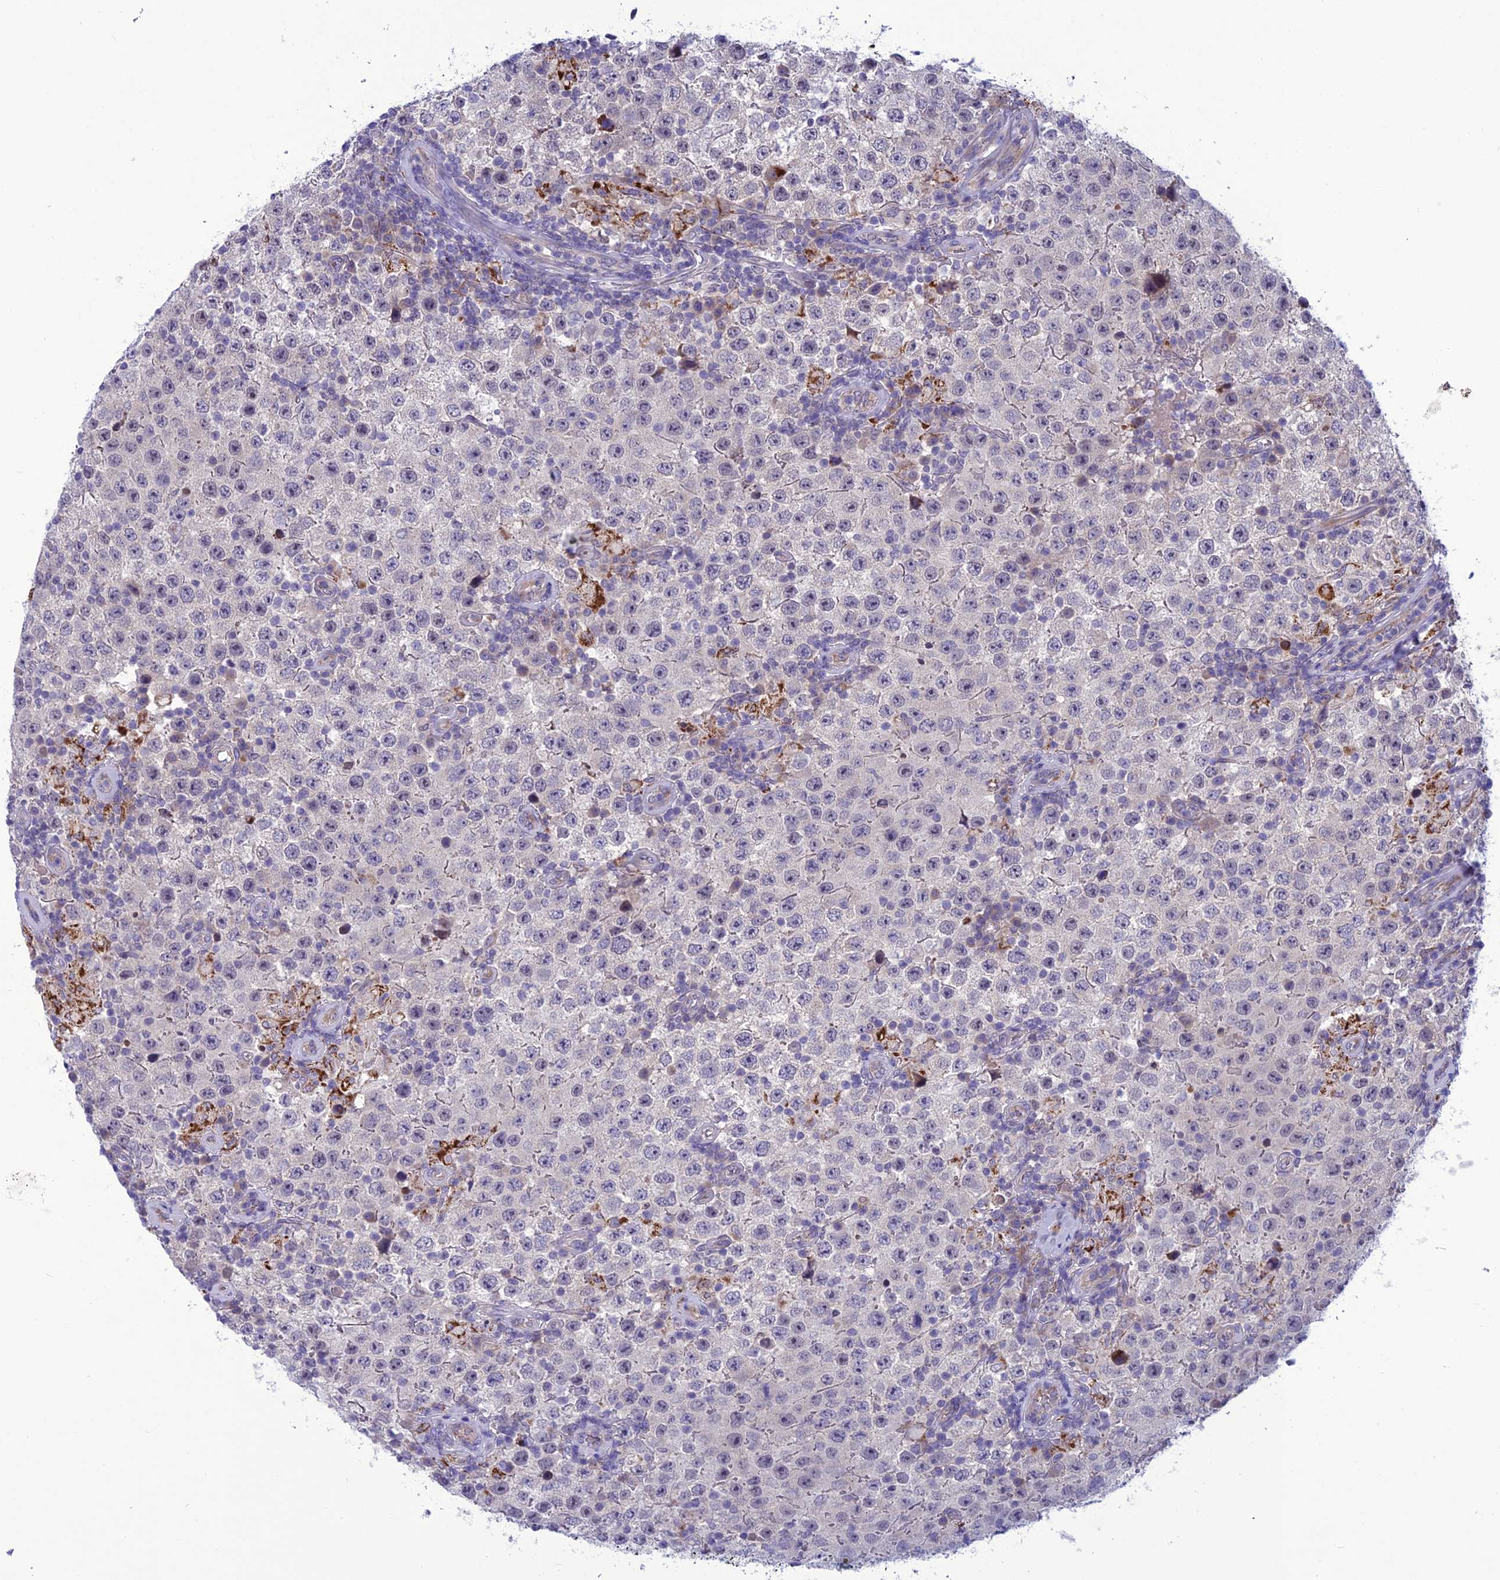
{"staining": {"intensity": "negative", "quantity": "none", "location": "none"}, "tissue": "testis cancer", "cell_type": "Tumor cells", "image_type": "cancer", "snomed": [{"axis": "morphology", "description": "Normal tissue, NOS"}, {"axis": "morphology", "description": "Urothelial carcinoma, High grade"}, {"axis": "morphology", "description": "Seminoma, NOS"}, {"axis": "morphology", "description": "Carcinoma, Embryonal, NOS"}, {"axis": "topography", "description": "Urinary bladder"}, {"axis": "topography", "description": "Testis"}], "caption": "This is an immunohistochemistry (IHC) micrograph of testis cancer. There is no positivity in tumor cells.", "gene": "PSMF1", "patient": {"sex": "male", "age": 41}}